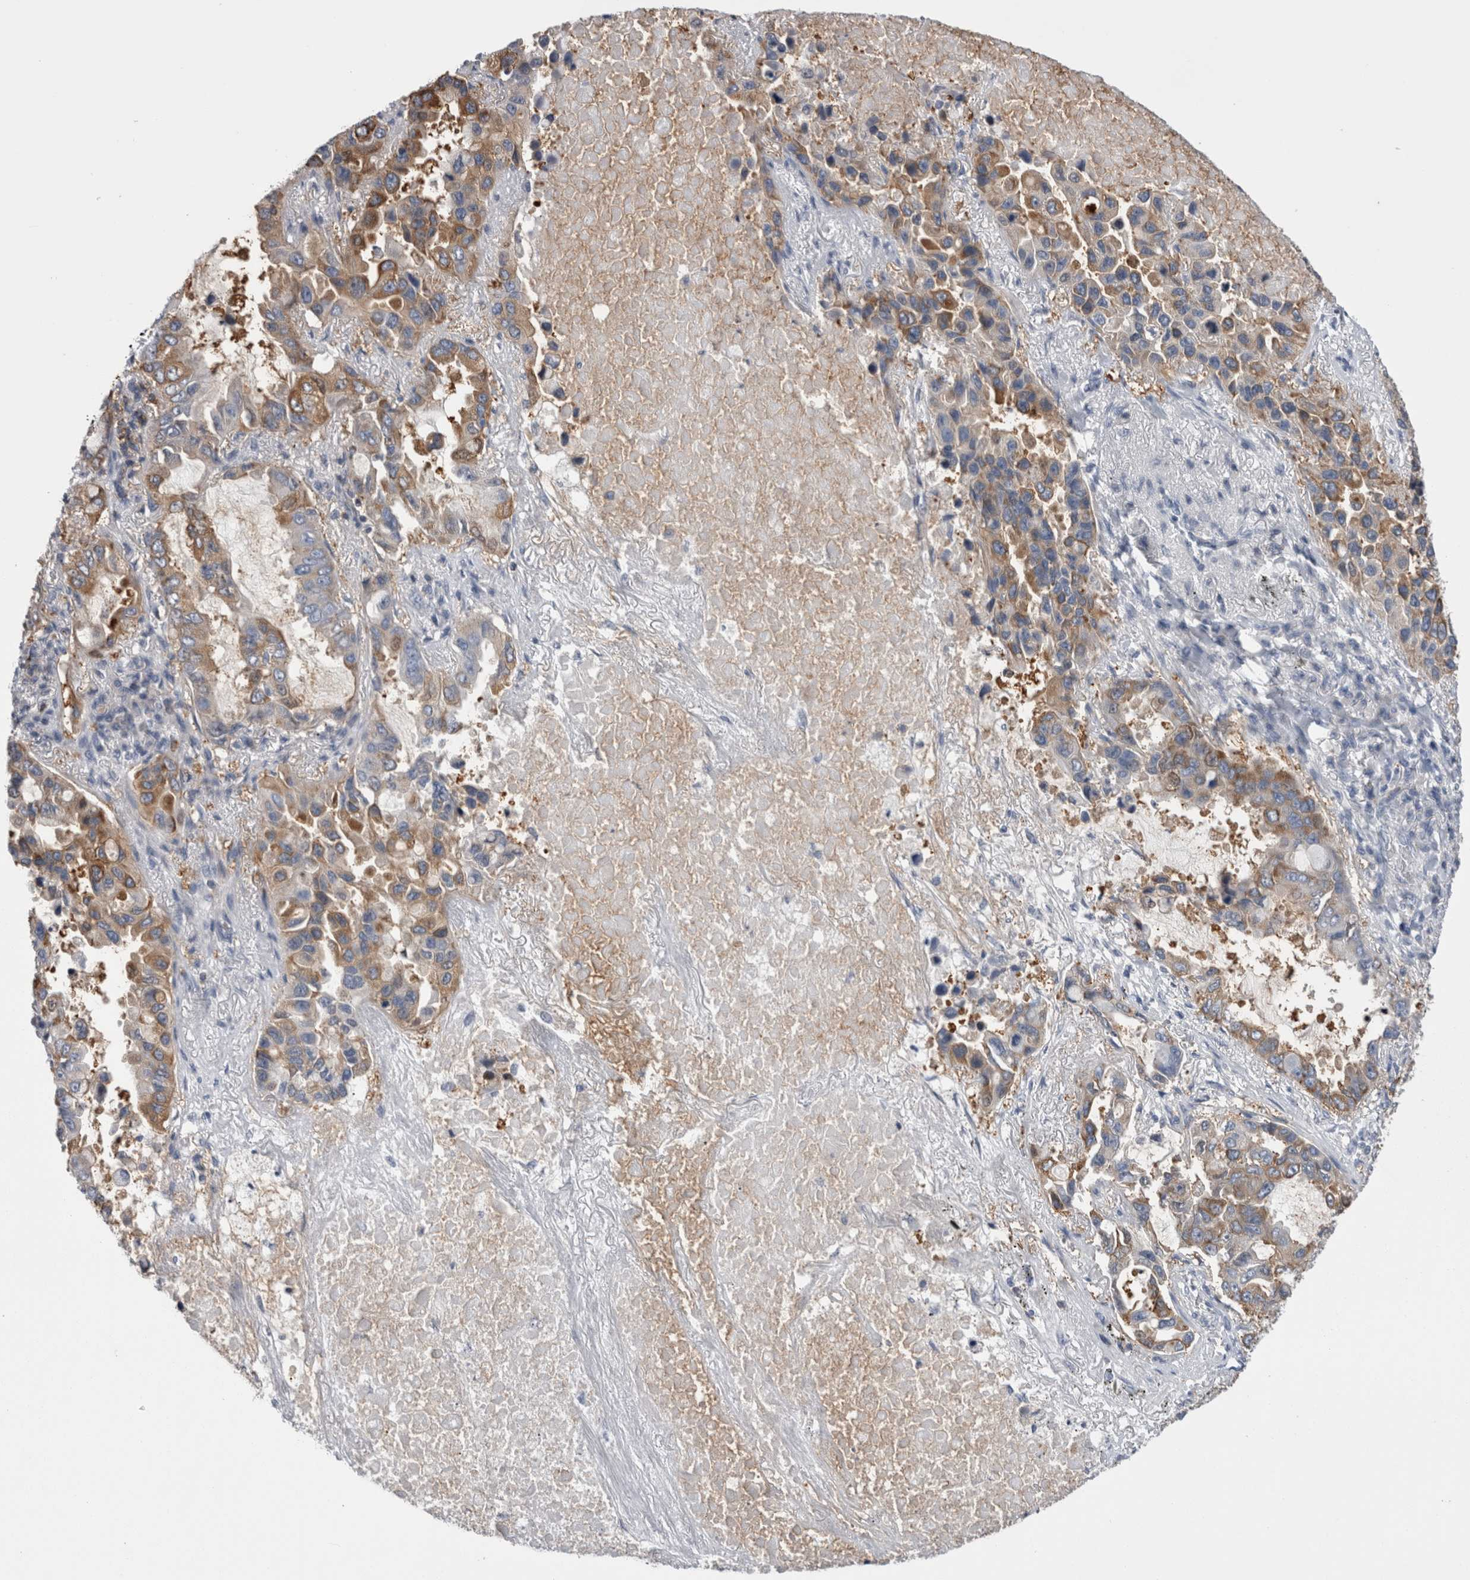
{"staining": {"intensity": "moderate", "quantity": "25%-75%", "location": "cytoplasmic/membranous"}, "tissue": "lung cancer", "cell_type": "Tumor cells", "image_type": "cancer", "snomed": [{"axis": "morphology", "description": "Adenocarcinoma, NOS"}, {"axis": "topography", "description": "Lung"}], "caption": "The histopathology image reveals immunohistochemical staining of lung cancer (adenocarcinoma). There is moderate cytoplasmic/membranous positivity is present in approximately 25%-75% of tumor cells.", "gene": "DCTN6", "patient": {"sex": "male", "age": 64}}